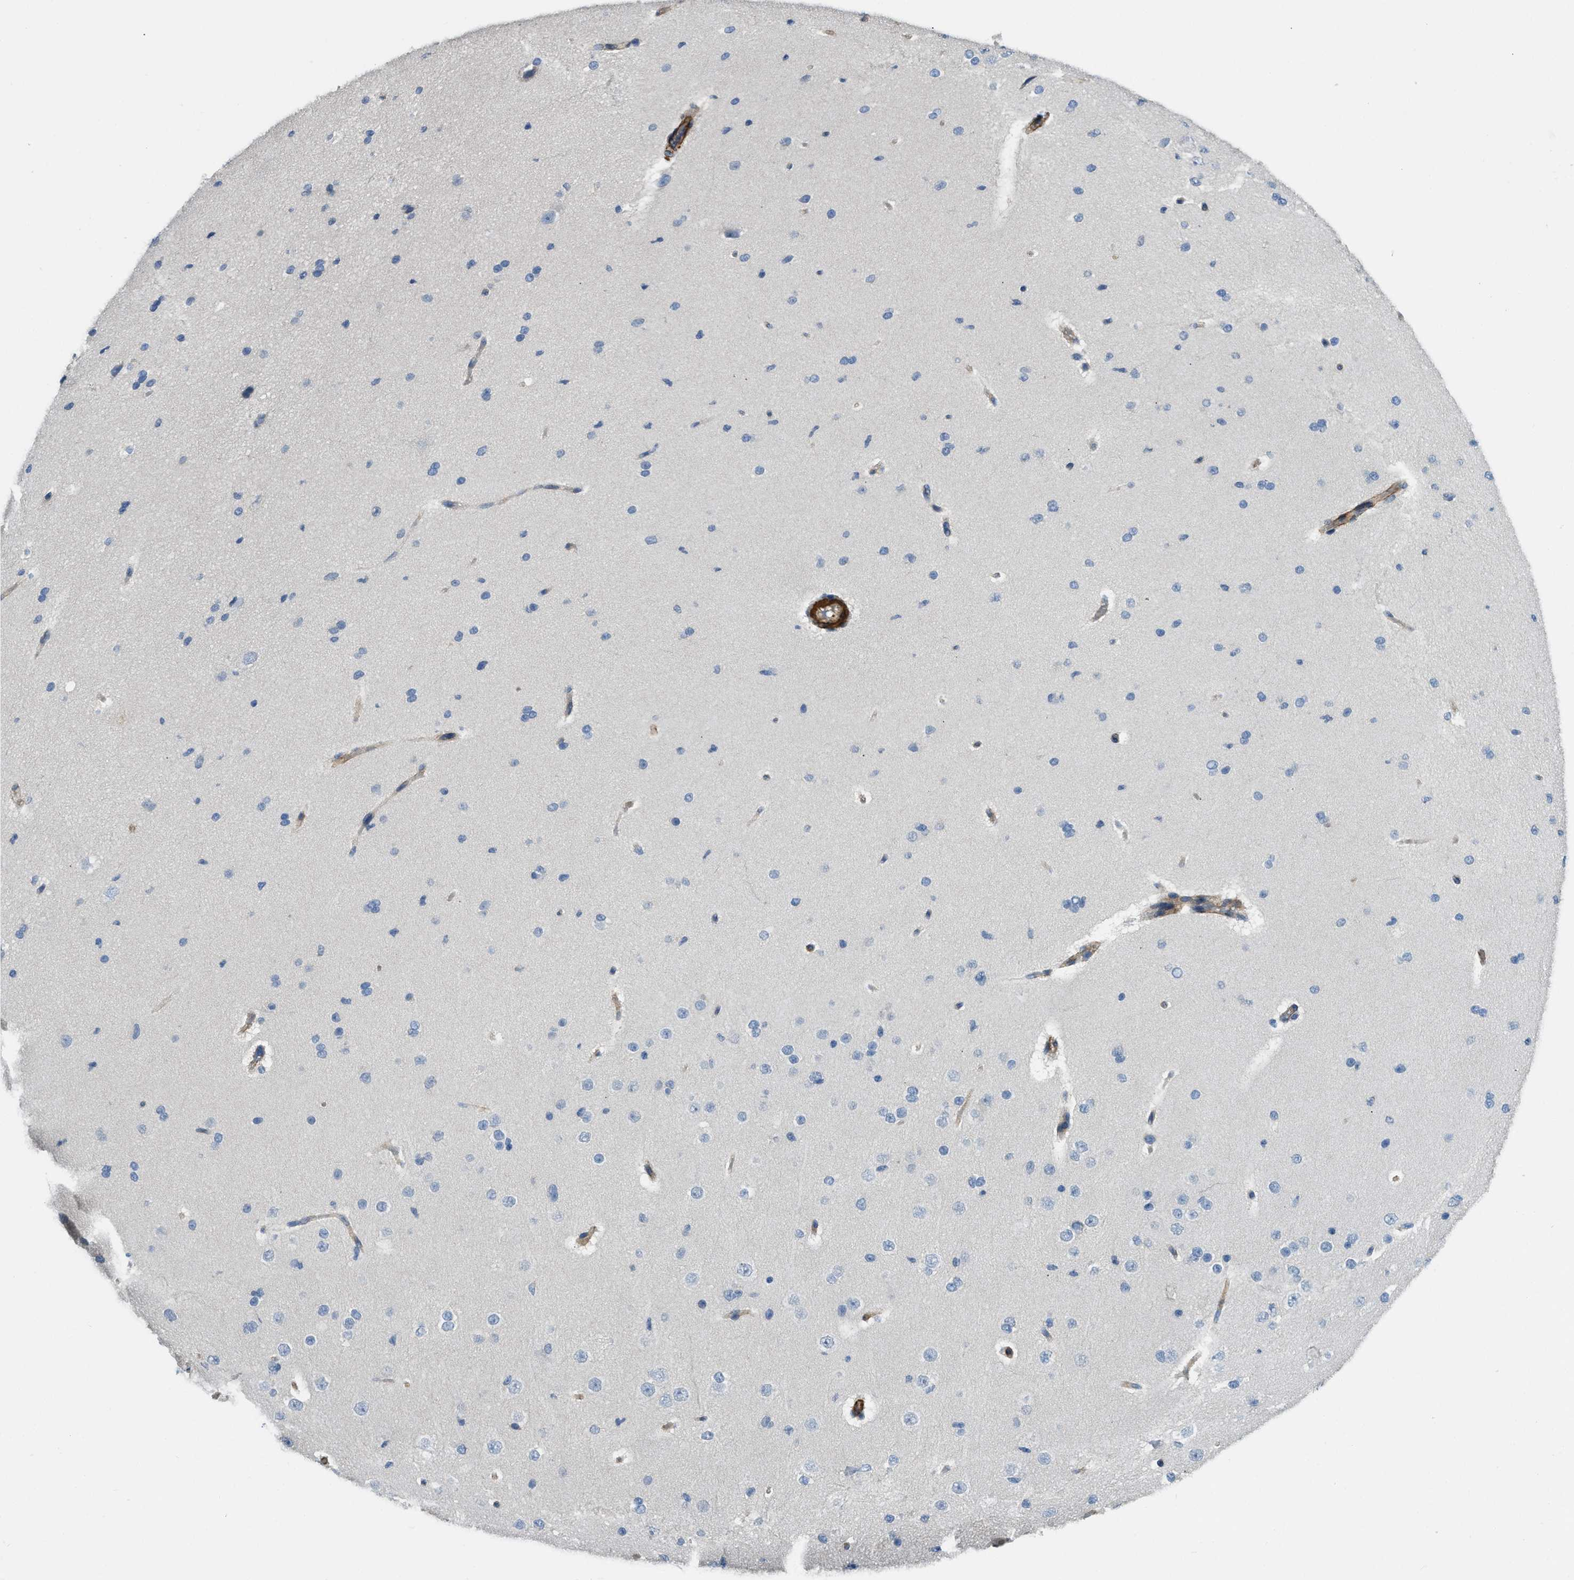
{"staining": {"intensity": "strong", "quantity": ">75%", "location": "cytoplasmic/membranous"}, "tissue": "cerebral cortex", "cell_type": "Endothelial cells", "image_type": "normal", "snomed": [{"axis": "morphology", "description": "Normal tissue, NOS"}, {"axis": "morphology", "description": "Developmental malformation"}, {"axis": "topography", "description": "Cerebral cortex"}], "caption": "An image showing strong cytoplasmic/membranous positivity in approximately >75% of endothelial cells in benign cerebral cortex, as visualized by brown immunohistochemical staining.", "gene": "BMPR1A", "patient": {"sex": "female", "age": 30}}